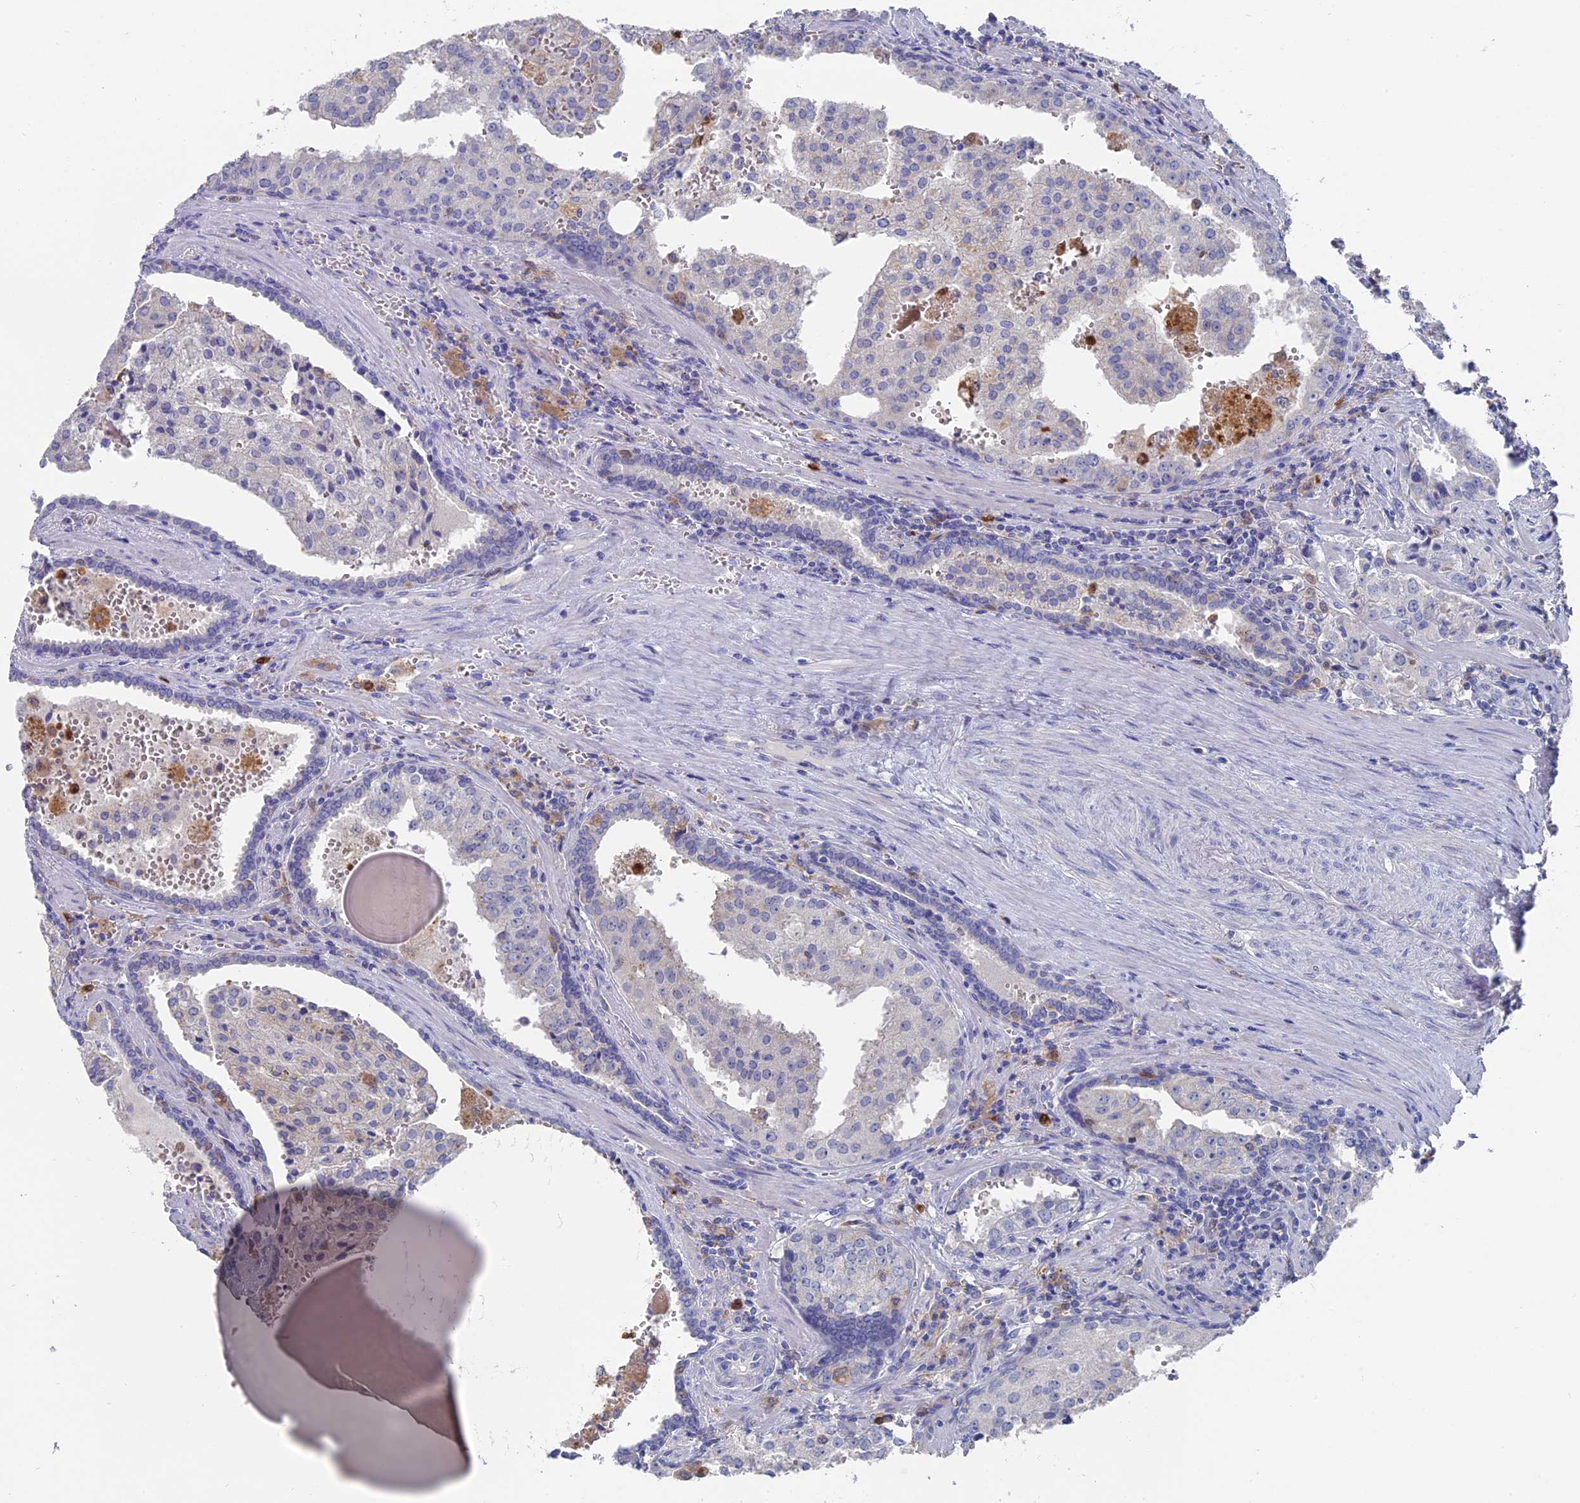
{"staining": {"intensity": "negative", "quantity": "none", "location": "none"}, "tissue": "prostate cancer", "cell_type": "Tumor cells", "image_type": "cancer", "snomed": [{"axis": "morphology", "description": "Adenocarcinoma, High grade"}, {"axis": "topography", "description": "Prostate"}], "caption": "DAB (3,3'-diaminobenzidine) immunohistochemical staining of human adenocarcinoma (high-grade) (prostate) displays no significant positivity in tumor cells.", "gene": "NCF4", "patient": {"sex": "male", "age": 68}}